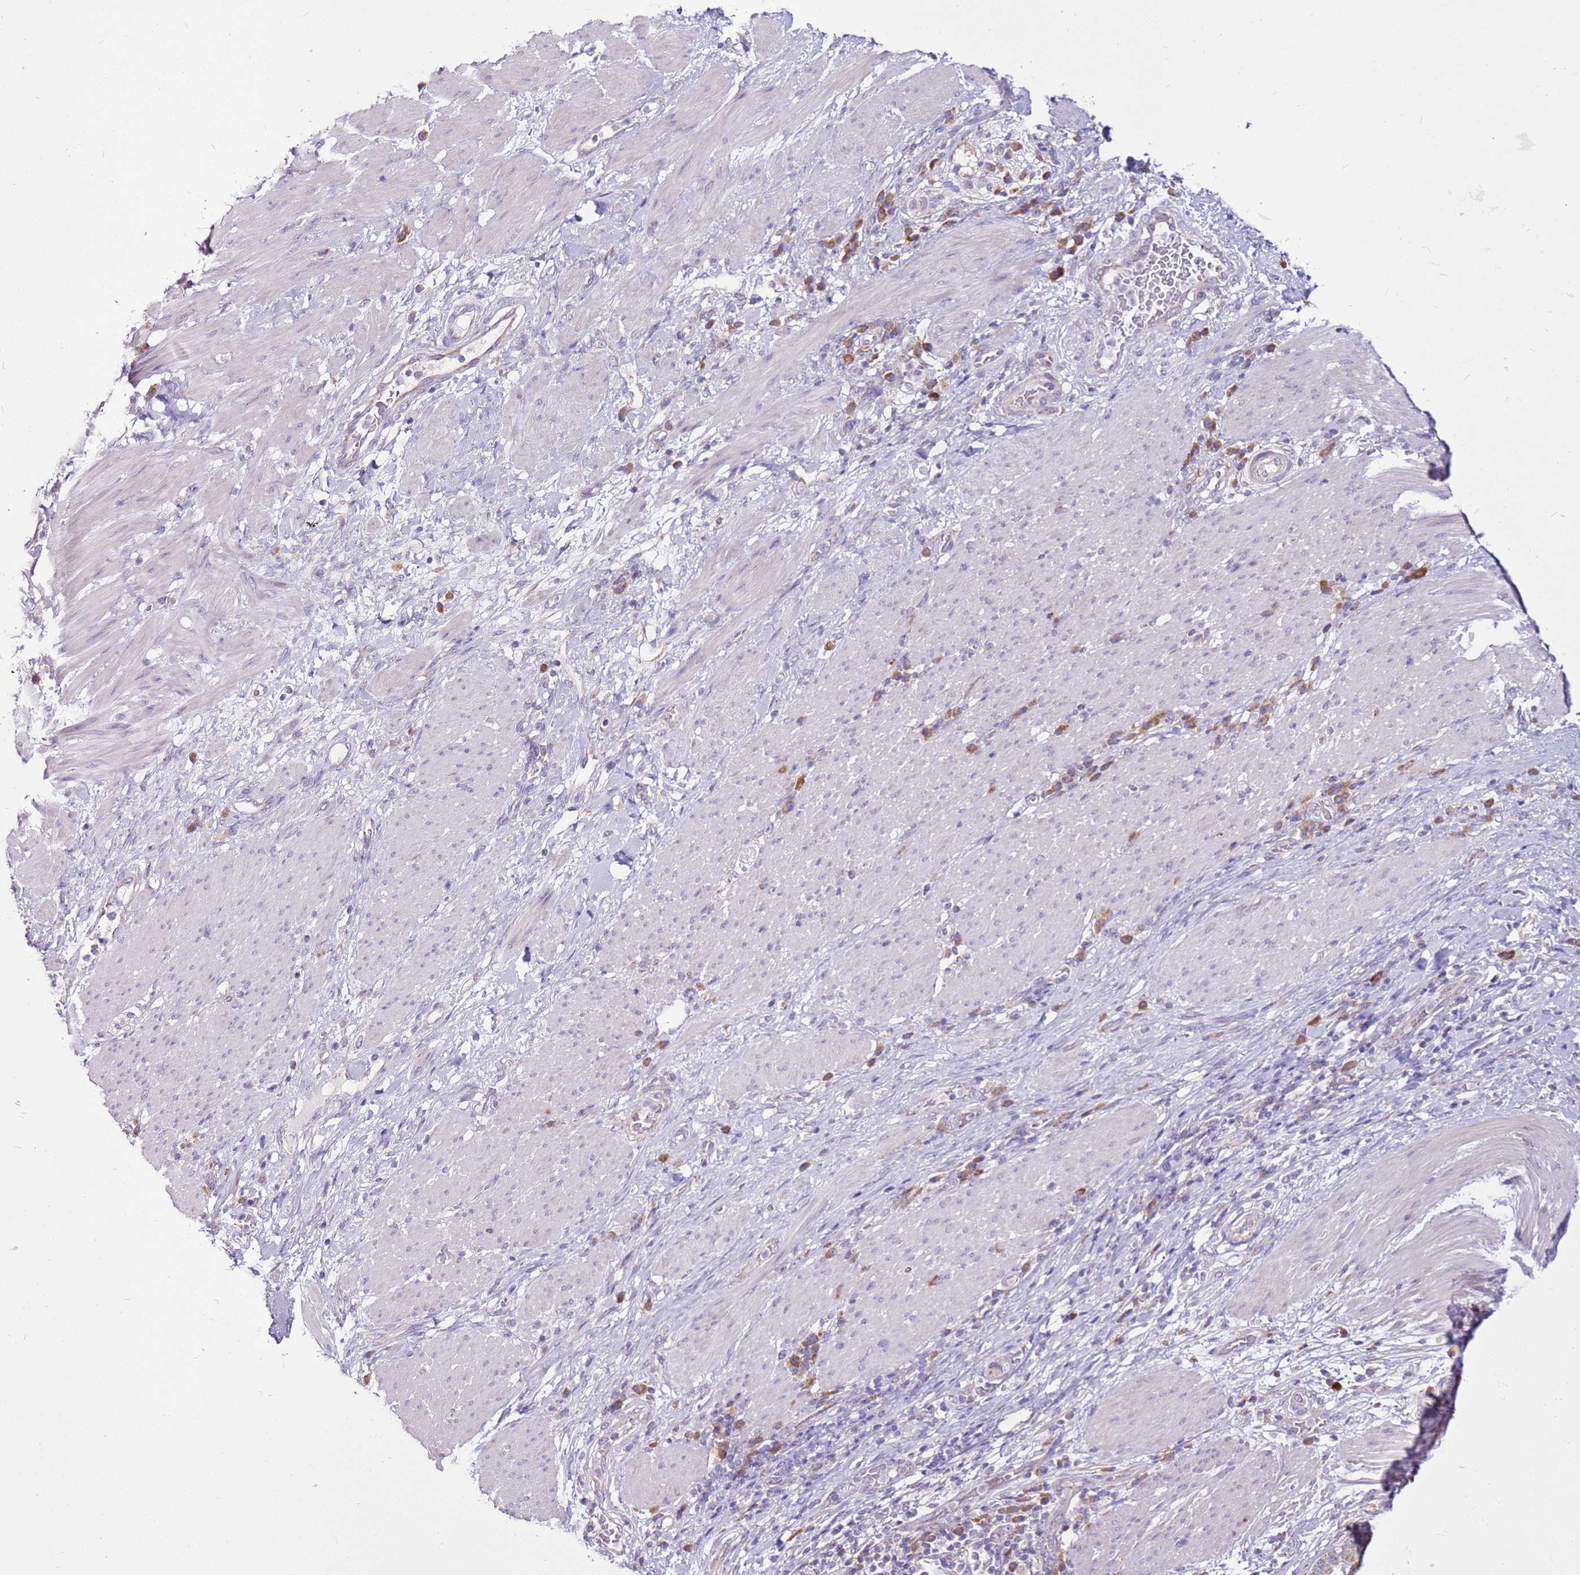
{"staining": {"intensity": "moderate", "quantity": ">75%", "location": "cytoplasmic/membranous"}, "tissue": "stomach cancer", "cell_type": "Tumor cells", "image_type": "cancer", "snomed": [{"axis": "morphology", "description": "Normal tissue, NOS"}, {"axis": "morphology", "description": "Adenocarcinoma, NOS"}, {"axis": "topography", "description": "Stomach"}], "caption": "Stomach cancer (adenocarcinoma) stained with a protein marker displays moderate staining in tumor cells.", "gene": "MRPL36", "patient": {"sex": "female", "age": 64}}